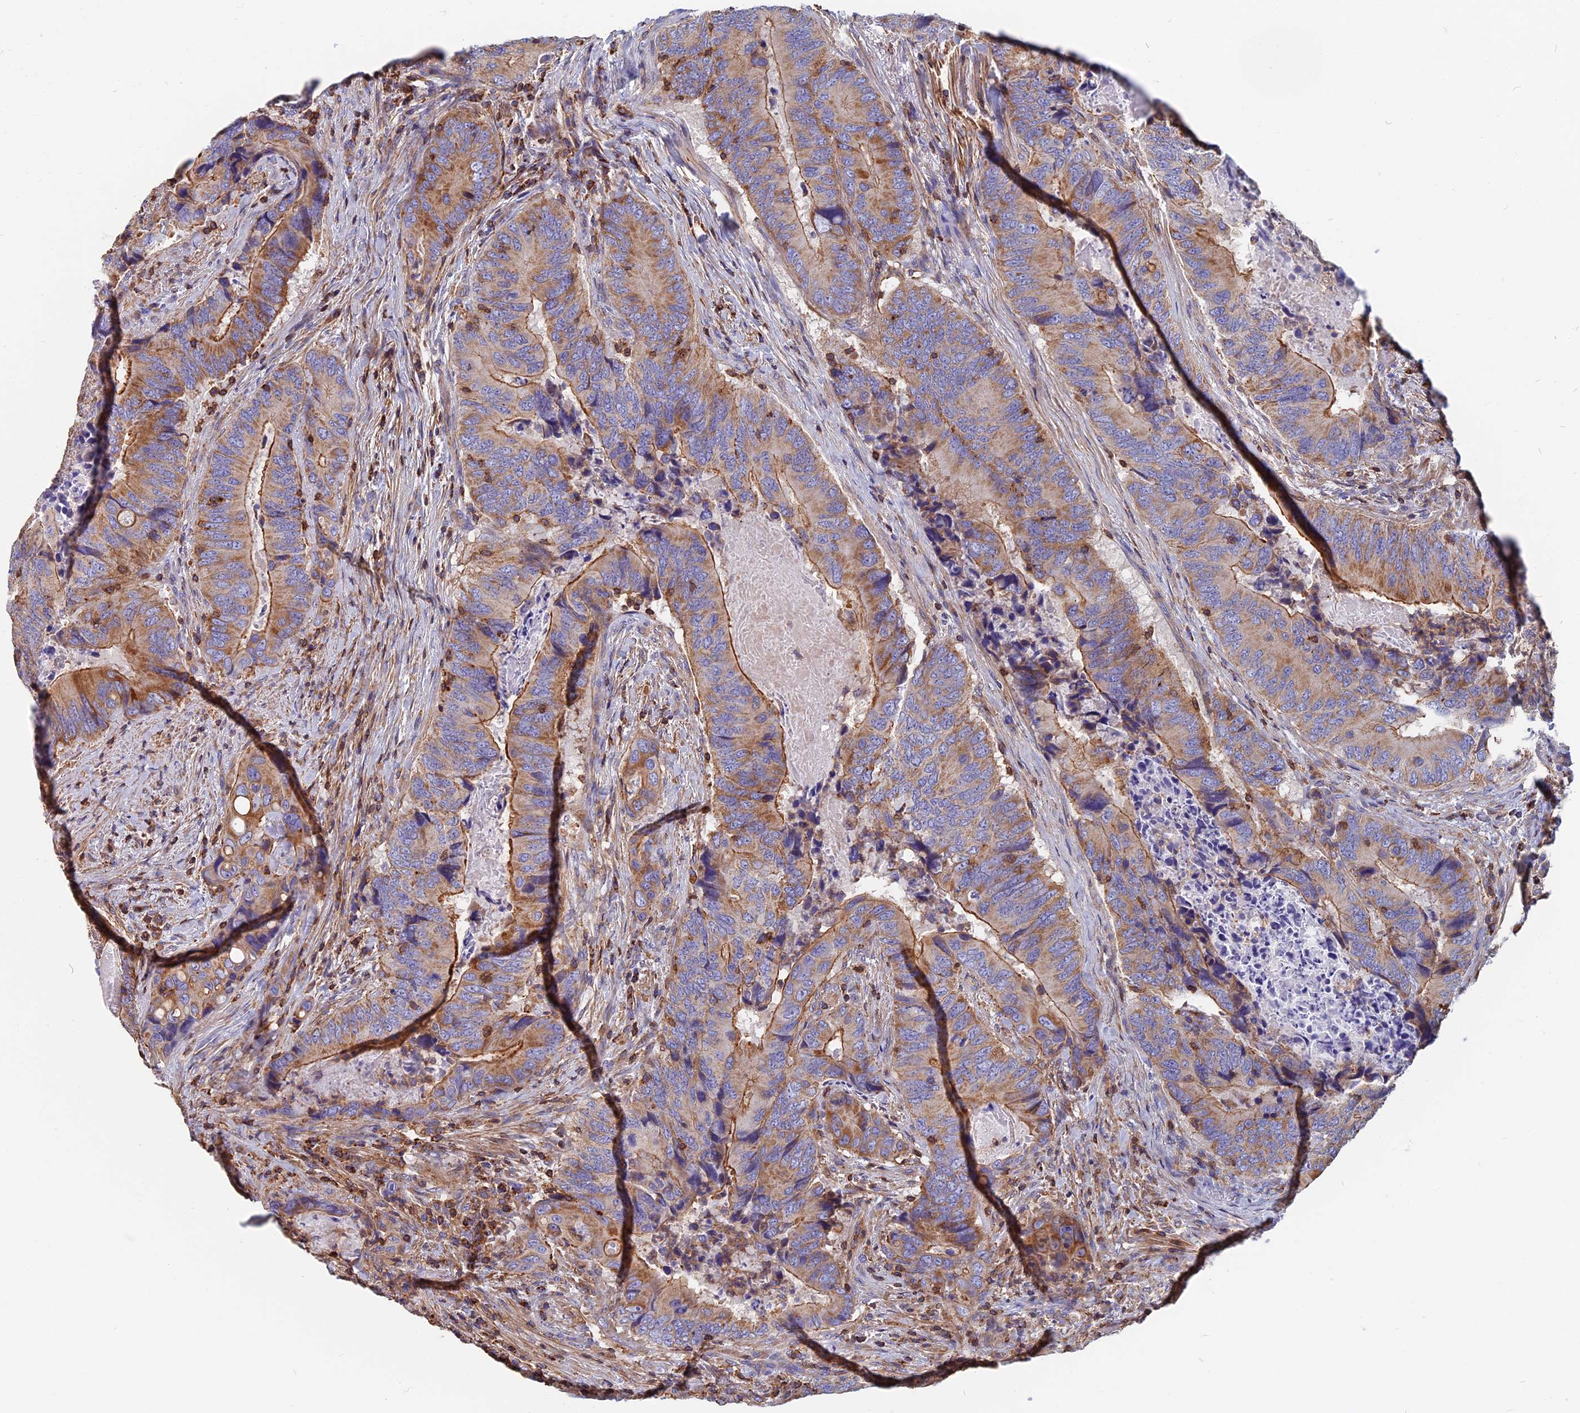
{"staining": {"intensity": "moderate", "quantity": ">75%", "location": "cytoplasmic/membranous"}, "tissue": "colorectal cancer", "cell_type": "Tumor cells", "image_type": "cancer", "snomed": [{"axis": "morphology", "description": "Adenocarcinoma, NOS"}, {"axis": "topography", "description": "Colon"}], "caption": "This is an image of immunohistochemistry staining of adenocarcinoma (colorectal), which shows moderate positivity in the cytoplasmic/membranous of tumor cells.", "gene": "HSD17B8", "patient": {"sex": "male", "age": 84}}